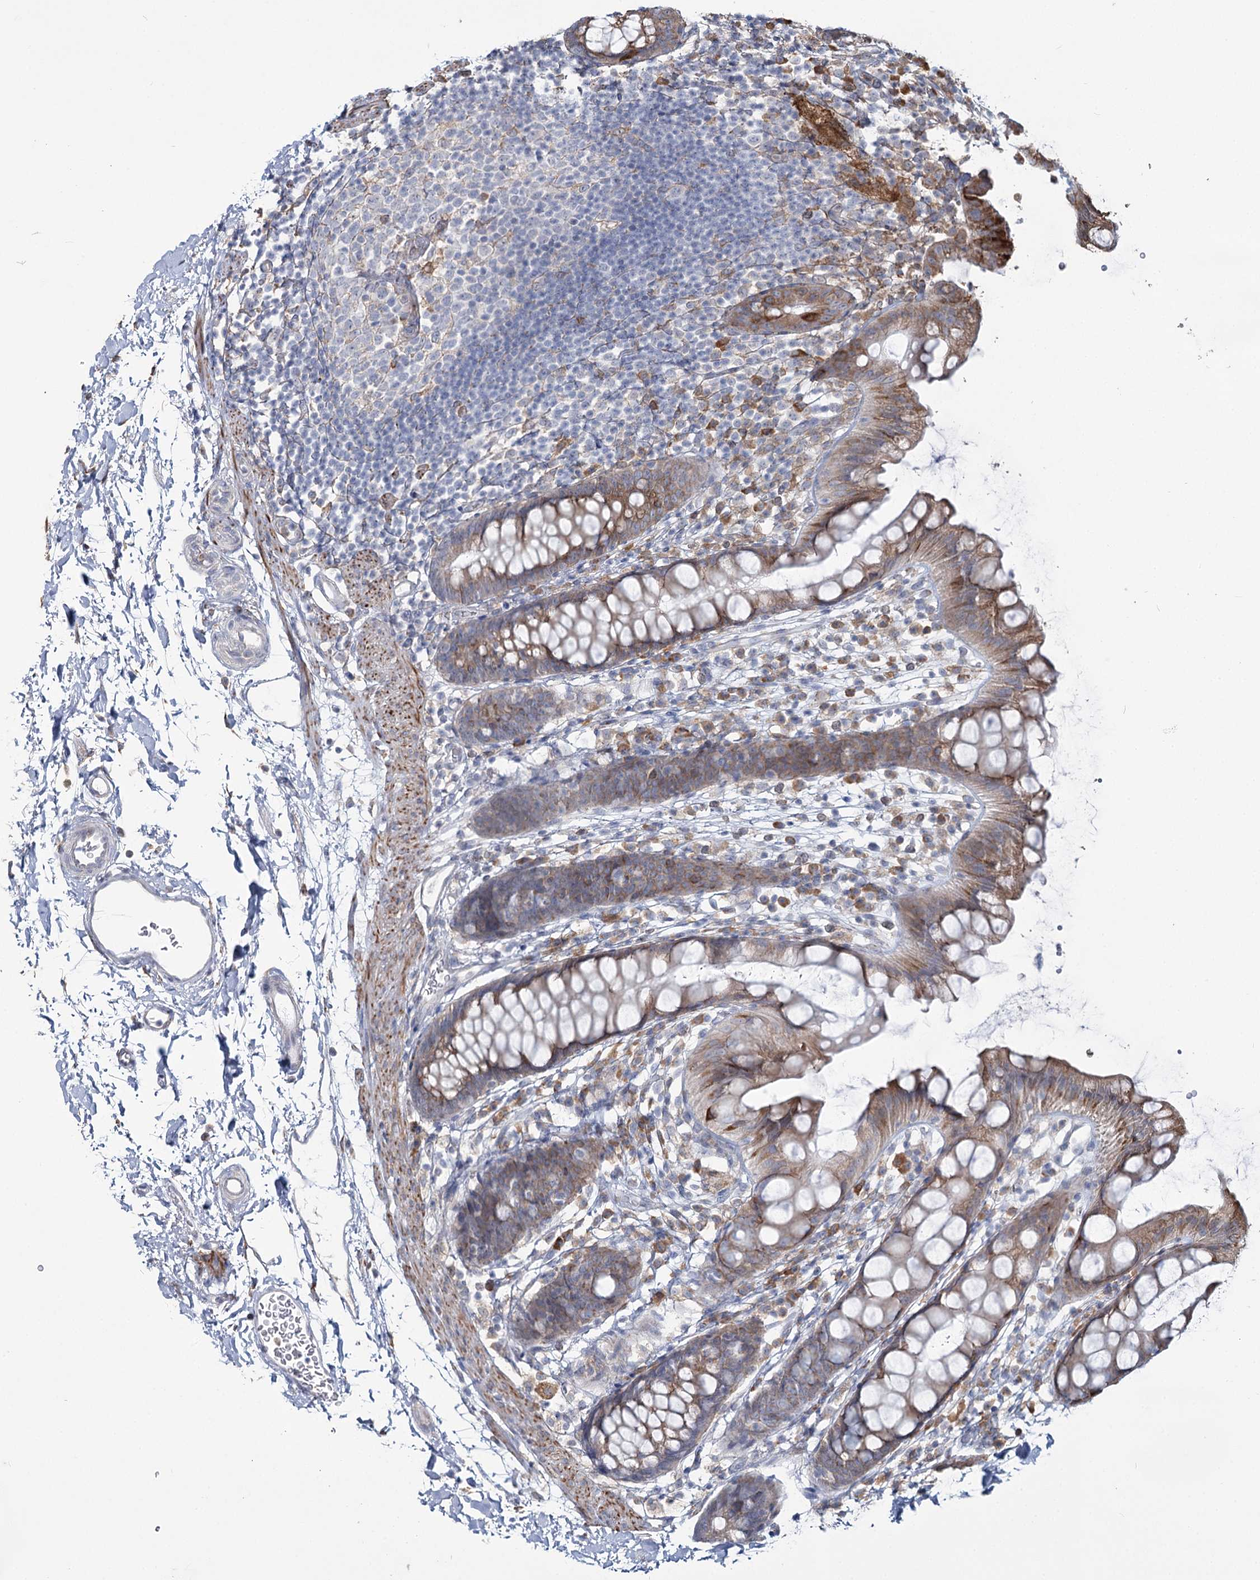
{"staining": {"intensity": "moderate", "quantity": ">75%", "location": "cytoplasmic/membranous"}, "tissue": "rectum", "cell_type": "Glandular cells", "image_type": "normal", "snomed": [{"axis": "morphology", "description": "Normal tissue, NOS"}, {"axis": "topography", "description": "Rectum"}], "caption": "Moderate cytoplasmic/membranous protein positivity is identified in approximately >75% of glandular cells in rectum. Immunohistochemistry (ihc) stains the protein in brown and the nuclei are stained blue.", "gene": "ZCCHC9", "patient": {"sex": "female", "age": 65}}